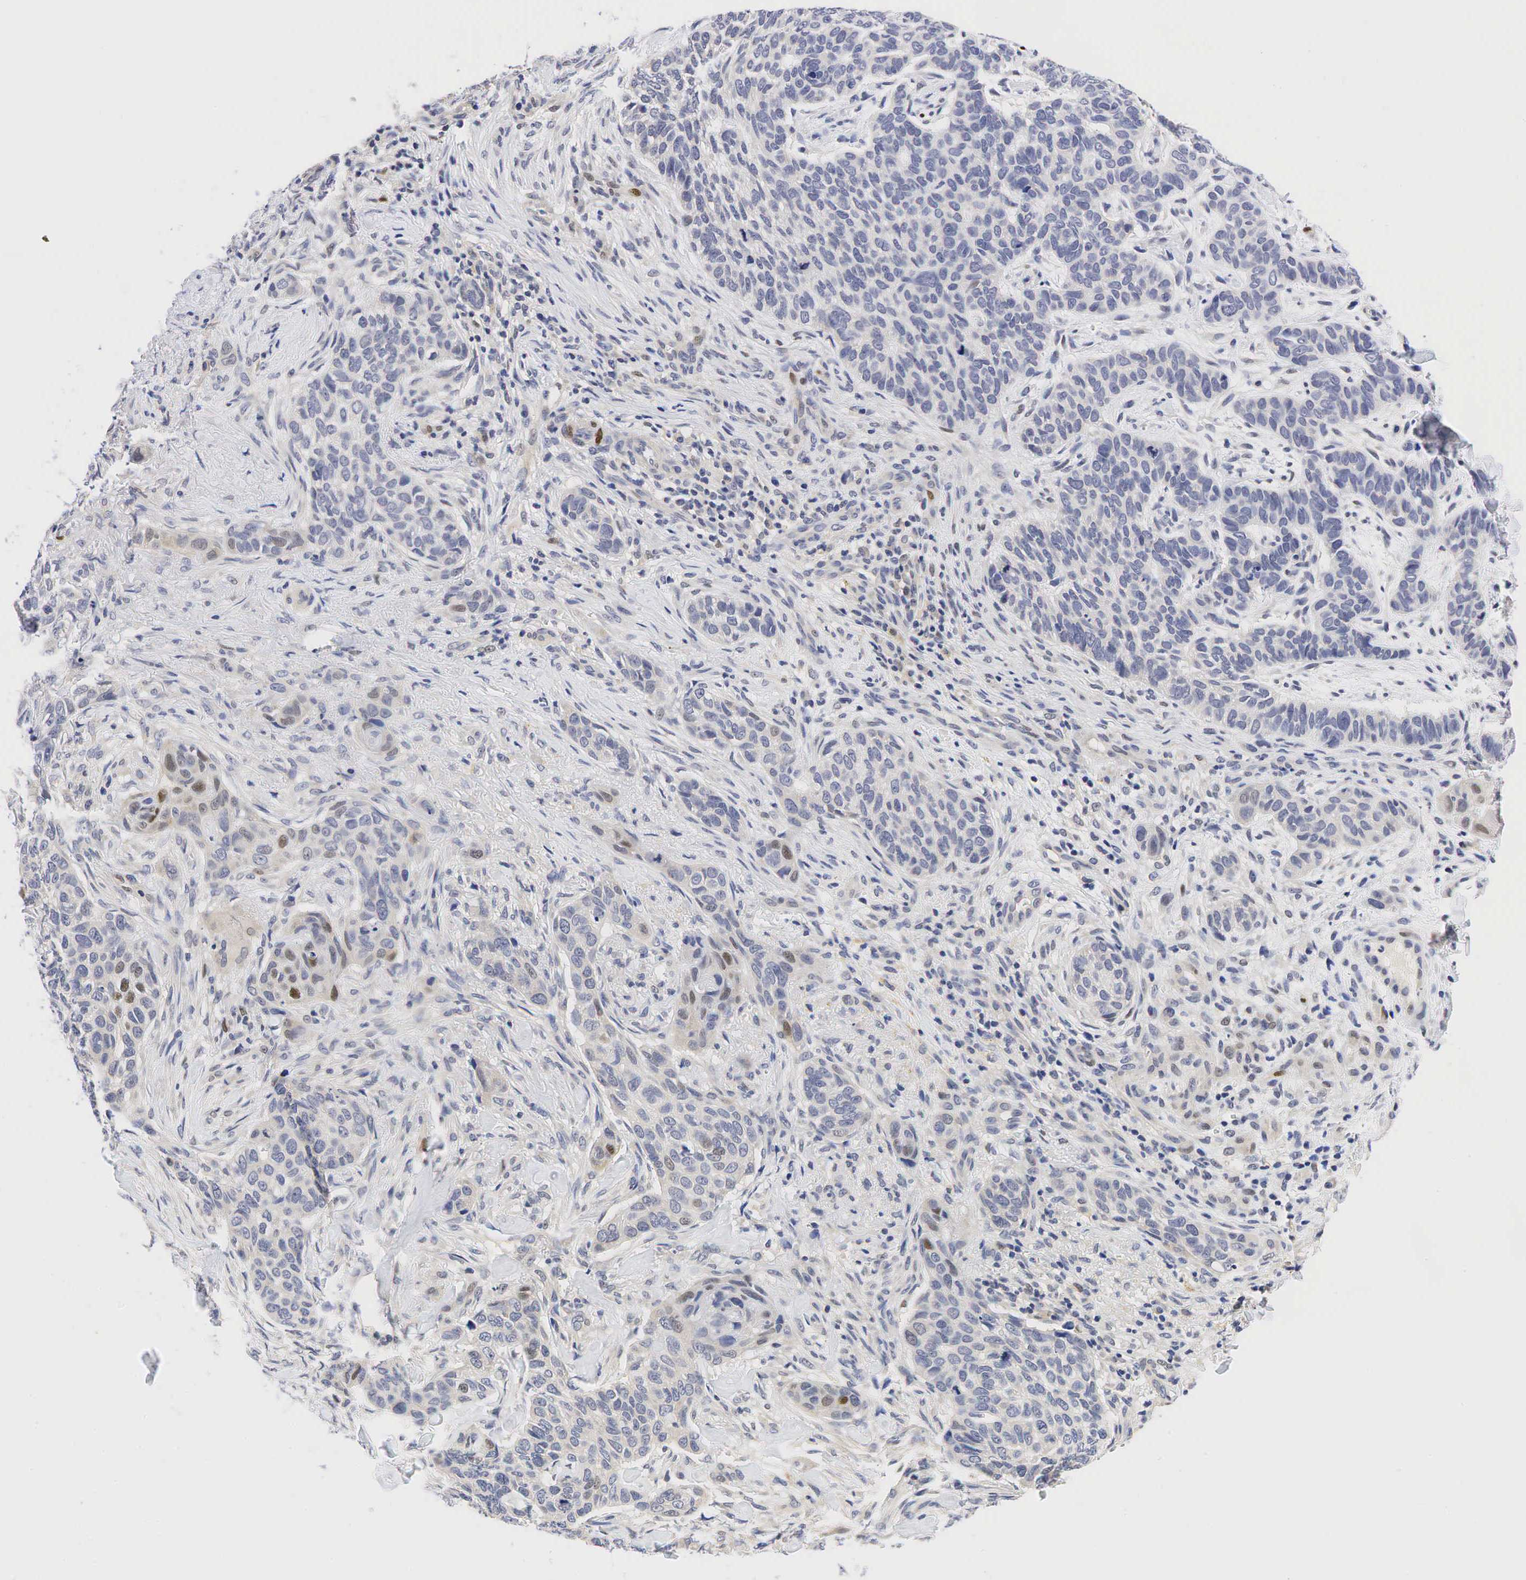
{"staining": {"intensity": "negative", "quantity": "none", "location": "none"}, "tissue": "skin cancer", "cell_type": "Tumor cells", "image_type": "cancer", "snomed": [{"axis": "morphology", "description": "Normal tissue, NOS"}, {"axis": "morphology", "description": "Basal cell carcinoma"}, {"axis": "topography", "description": "Skin"}], "caption": "Protein analysis of skin cancer demonstrates no significant expression in tumor cells.", "gene": "CCND1", "patient": {"sex": "male", "age": 81}}